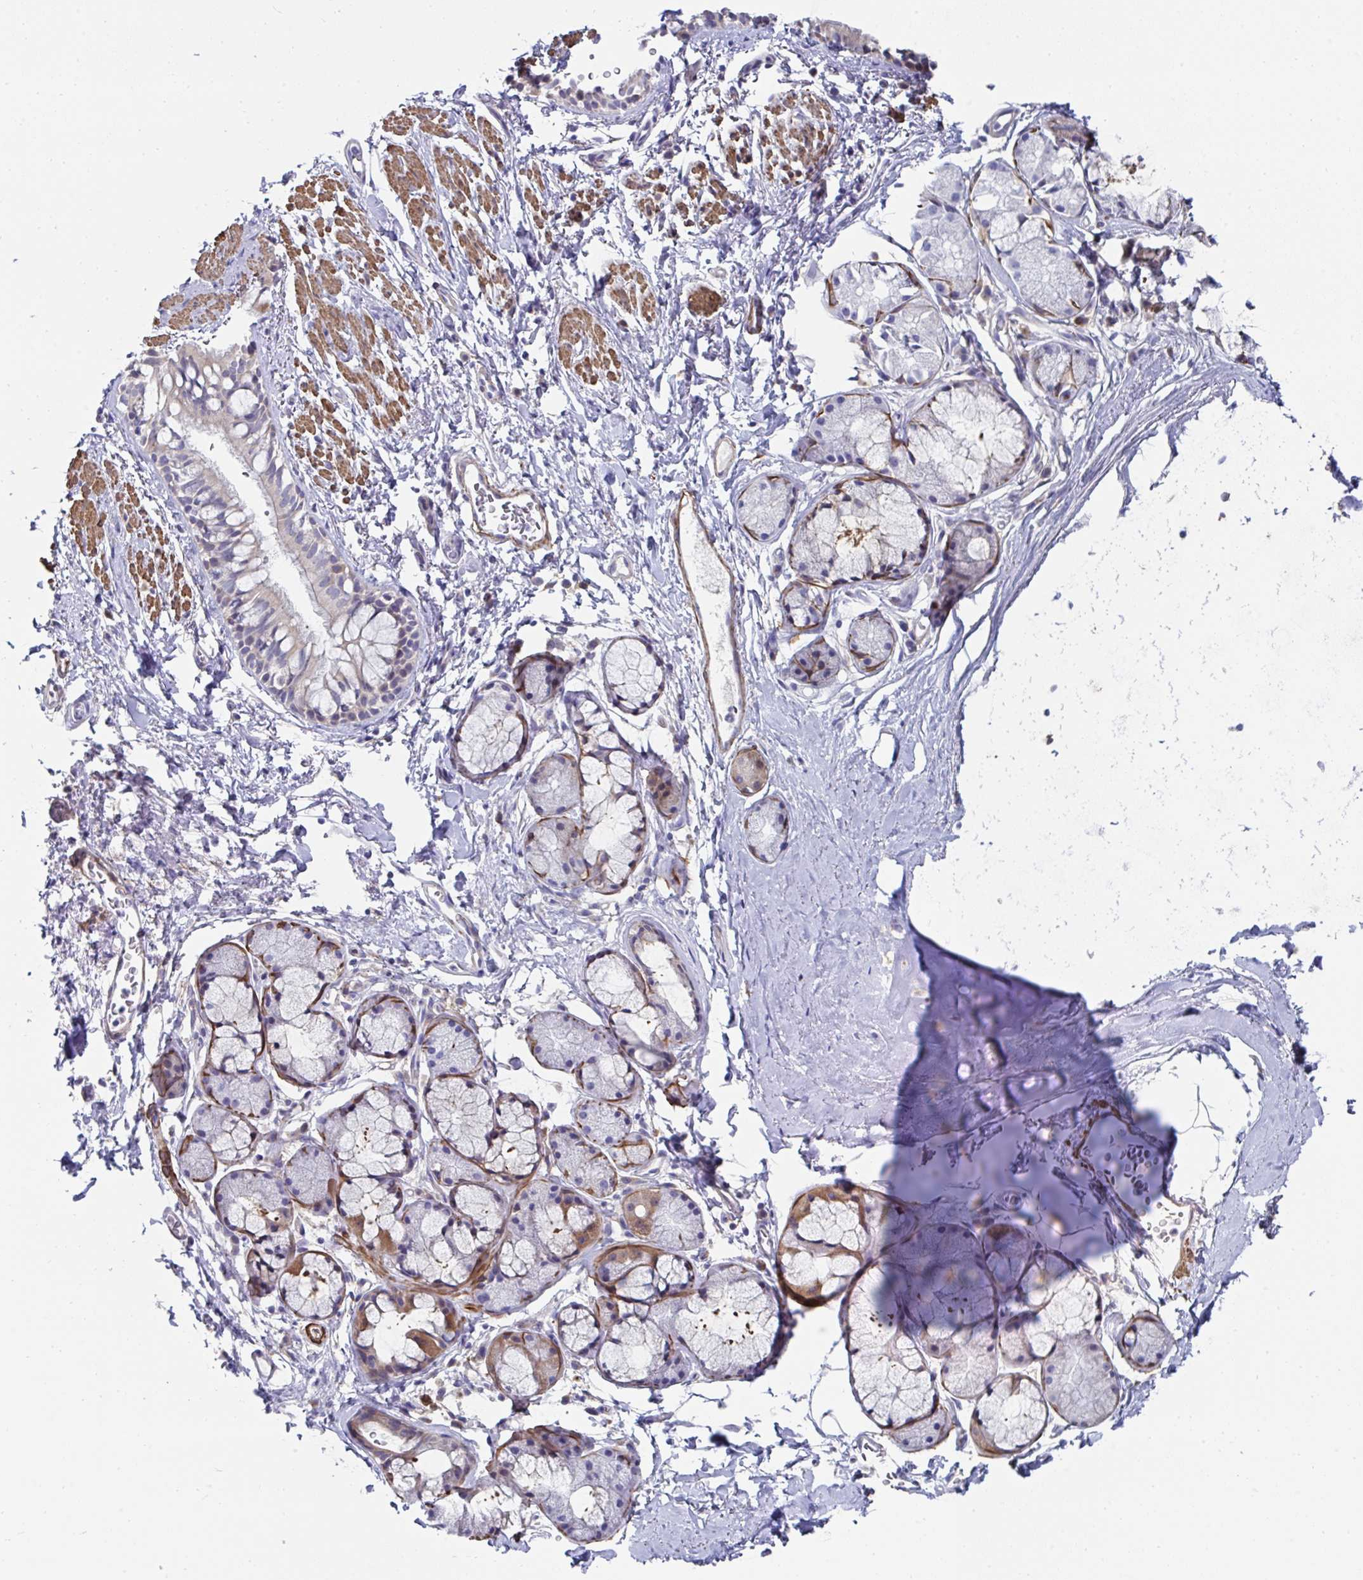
{"staining": {"intensity": "weak", "quantity": "25%-75%", "location": "cytoplasmic/membranous"}, "tissue": "bronchus", "cell_type": "Respiratory epithelial cells", "image_type": "normal", "snomed": [{"axis": "morphology", "description": "Normal tissue, NOS"}, {"axis": "topography", "description": "Lymph node"}, {"axis": "topography", "description": "Cartilage tissue"}, {"axis": "topography", "description": "Bronchus"}], "caption": "A high-resolution image shows immunohistochemistry staining of unremarkable bronchus, which exhibits weak cytoplasmic/membranous staining in approximately 25%-75% of respiratory epithelial cells.", "gene": "FBXL13", "patient": {"sex": "female", "age": 70}}